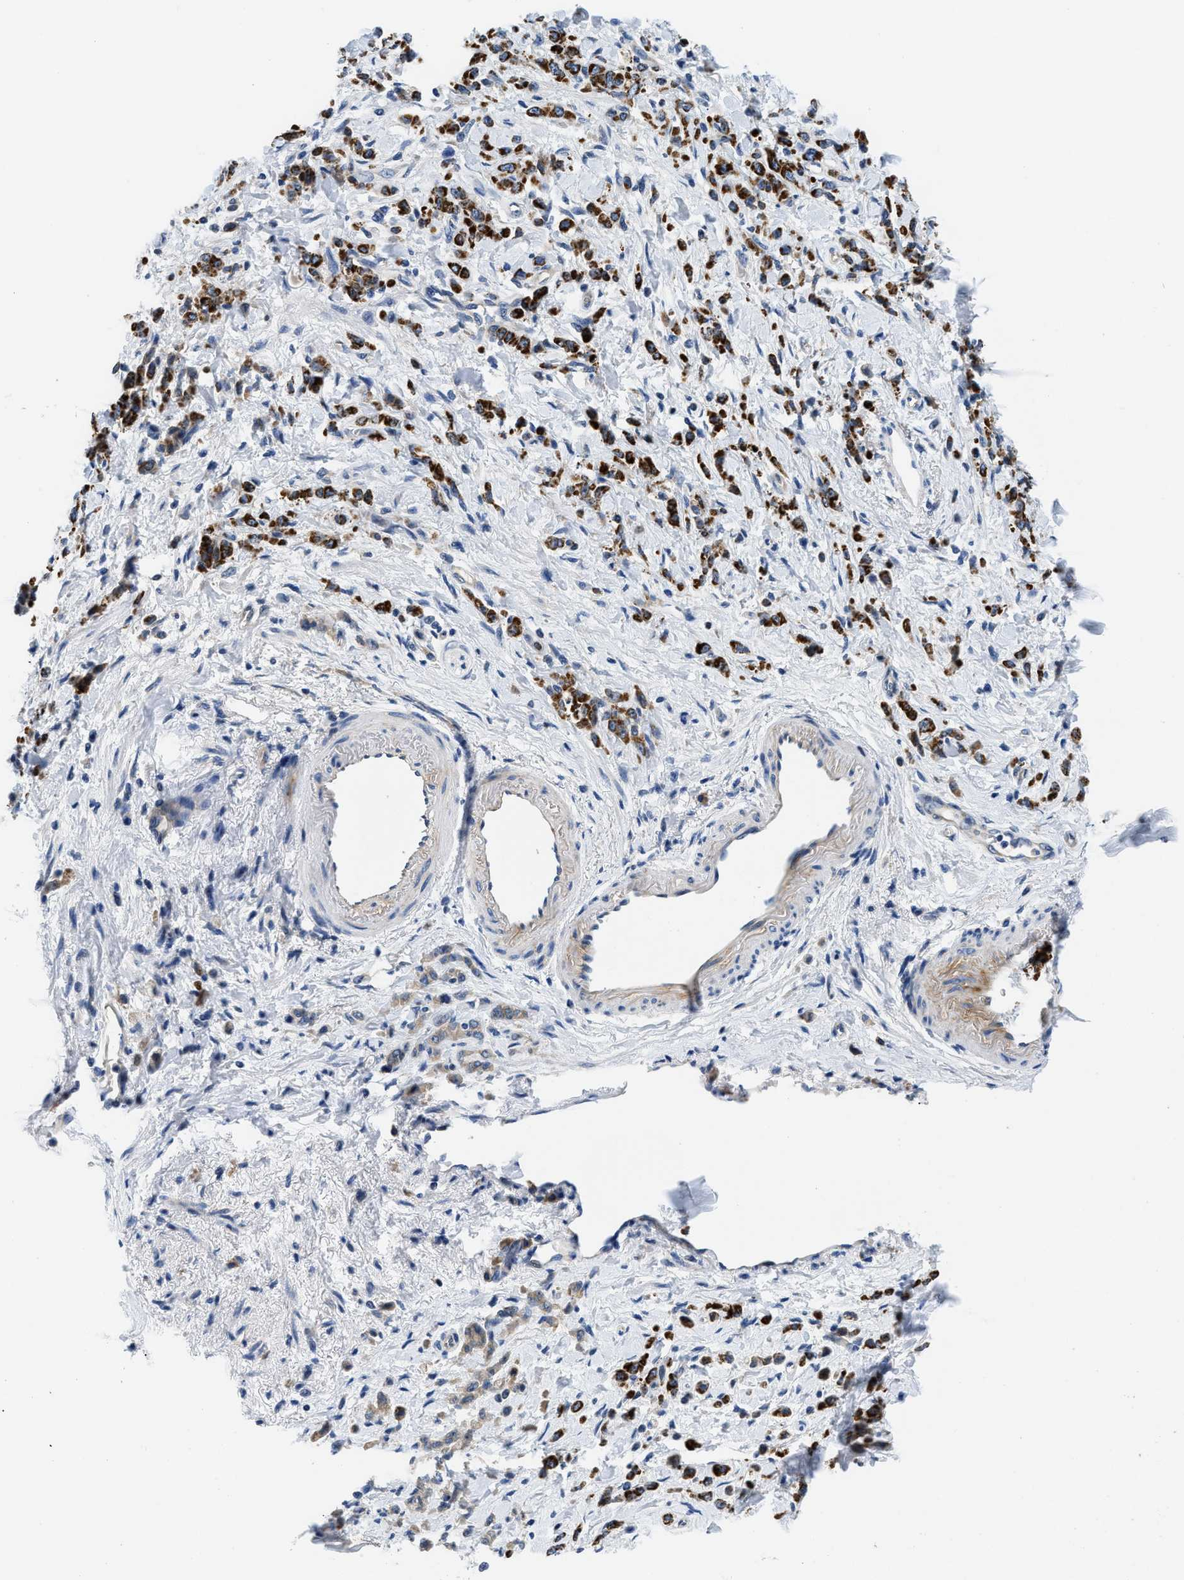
{"staining": {"intensity": "strong", "quantity": ">75%", "location": "cytoplasmic/membranous"}, "tissue": "stomach cancer", "cell_type": "Tumor cells", "image_type": "cancer", "snomed": [{"axis": "morphology", "description": "Normal tissue, NOS"}, {"axis": "morphology", "description": "Adenocarcinoma, NOS"}, {"axis": "topography", "description": "Stomach"}], "caption": "Protein staining of adenocarcinoma (stomach) tissue shows strong cytoplasmic/membranous expression in approximately >75% of tumor cells.", "gene": "IKBKE", "patient": {"sex": "male", "age": 82}}